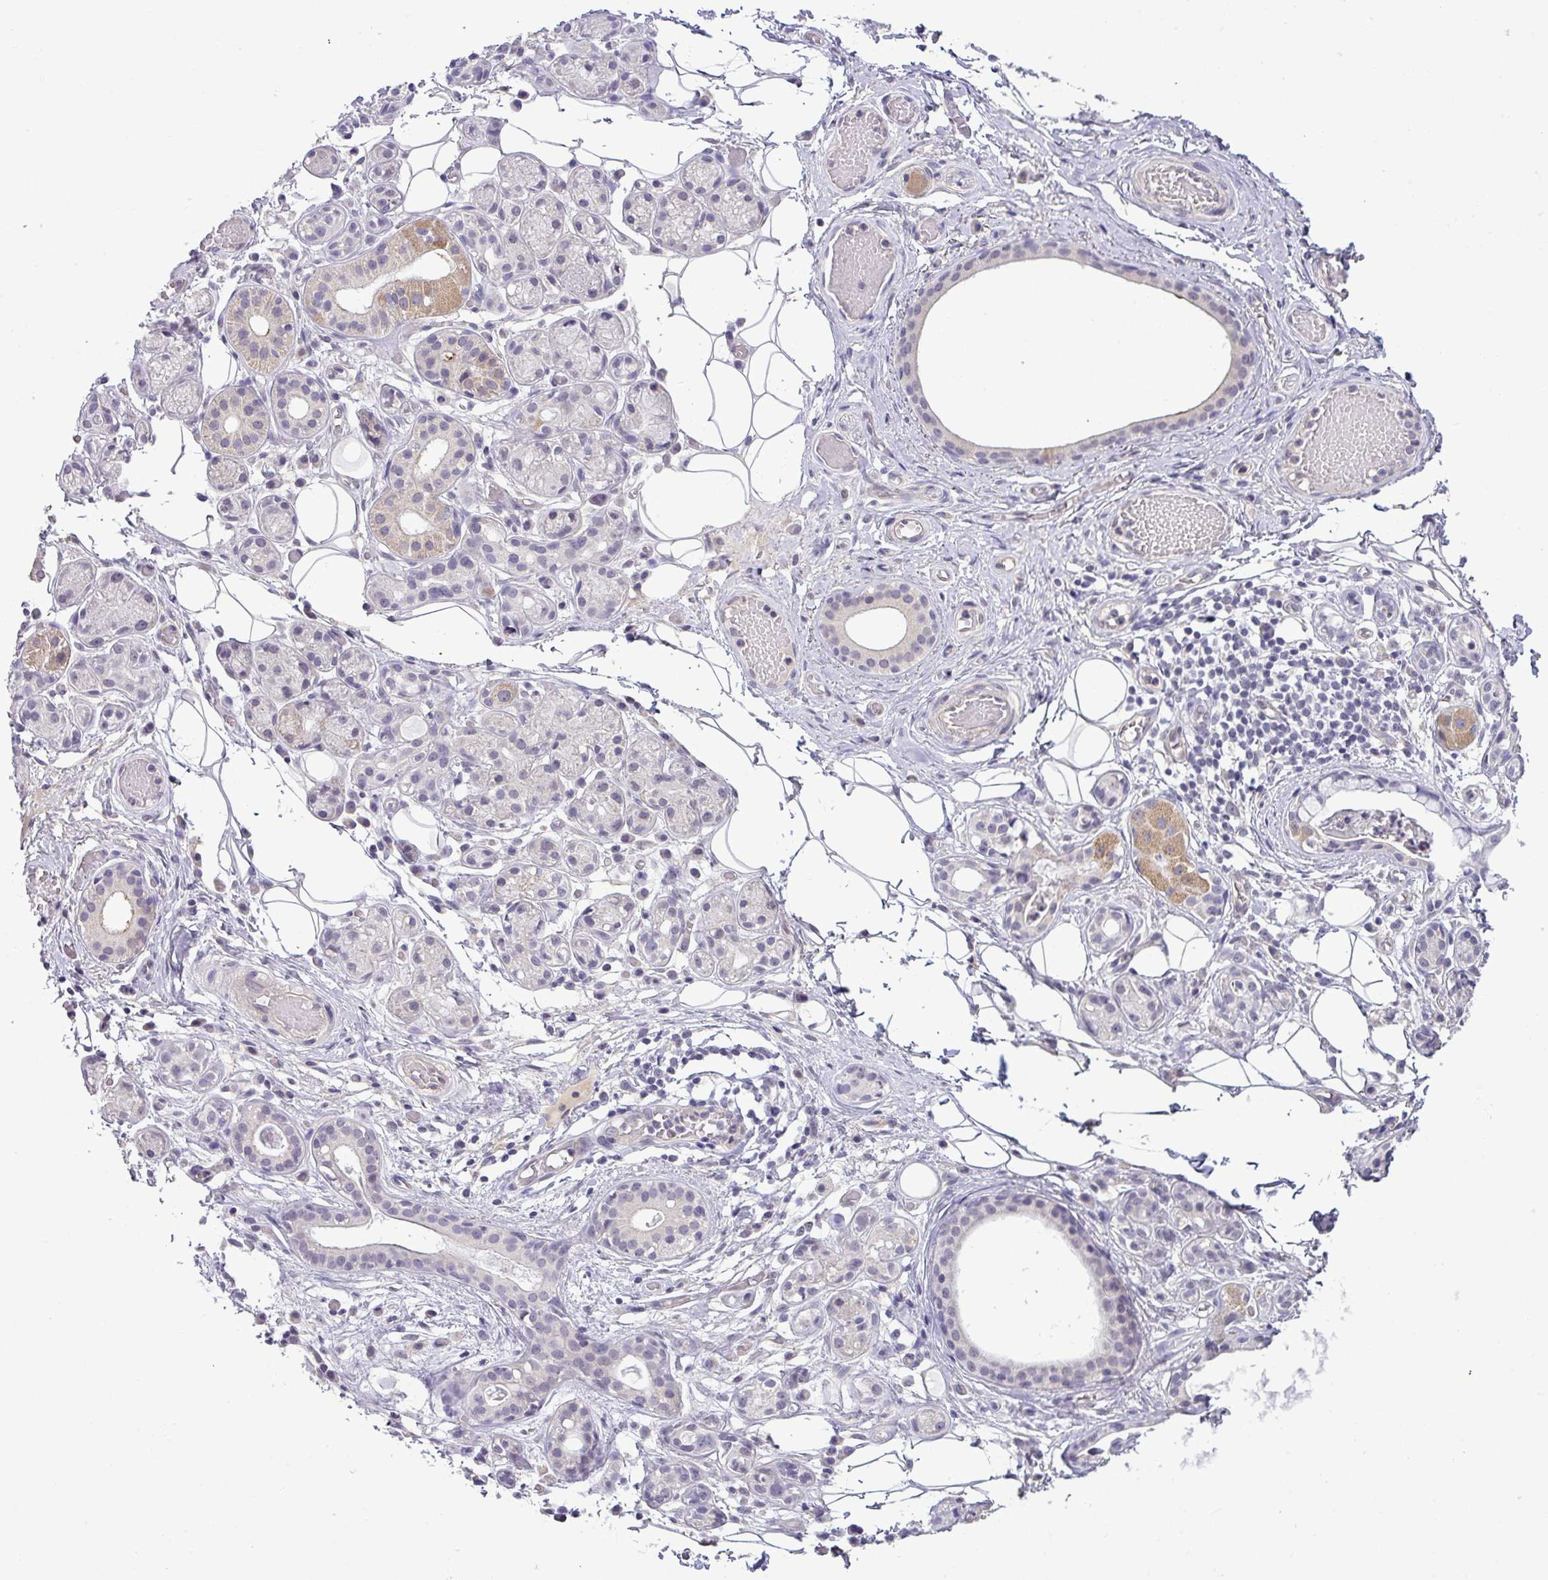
{"staining": {"intensity": "strong", "quantity": "<25%", "location": "cytoplasmic/membranous"}, "tissue": "salivary gland", "cell_type": "Glandular cells", "image_type": "normal", "snomed": [{"axis": "morphology", "description": "Normal tissue, NOS"}, {"axis": "topography", "description": "Salivary gland"}], "caption": "Salivary gland stained for a protein (brown) shows strong cytoplasmic/membranous positive positivity in approximately <25% of glandular cells.", "gene": "HBEGF", "patient": {"sex": "male", "age": 82}}